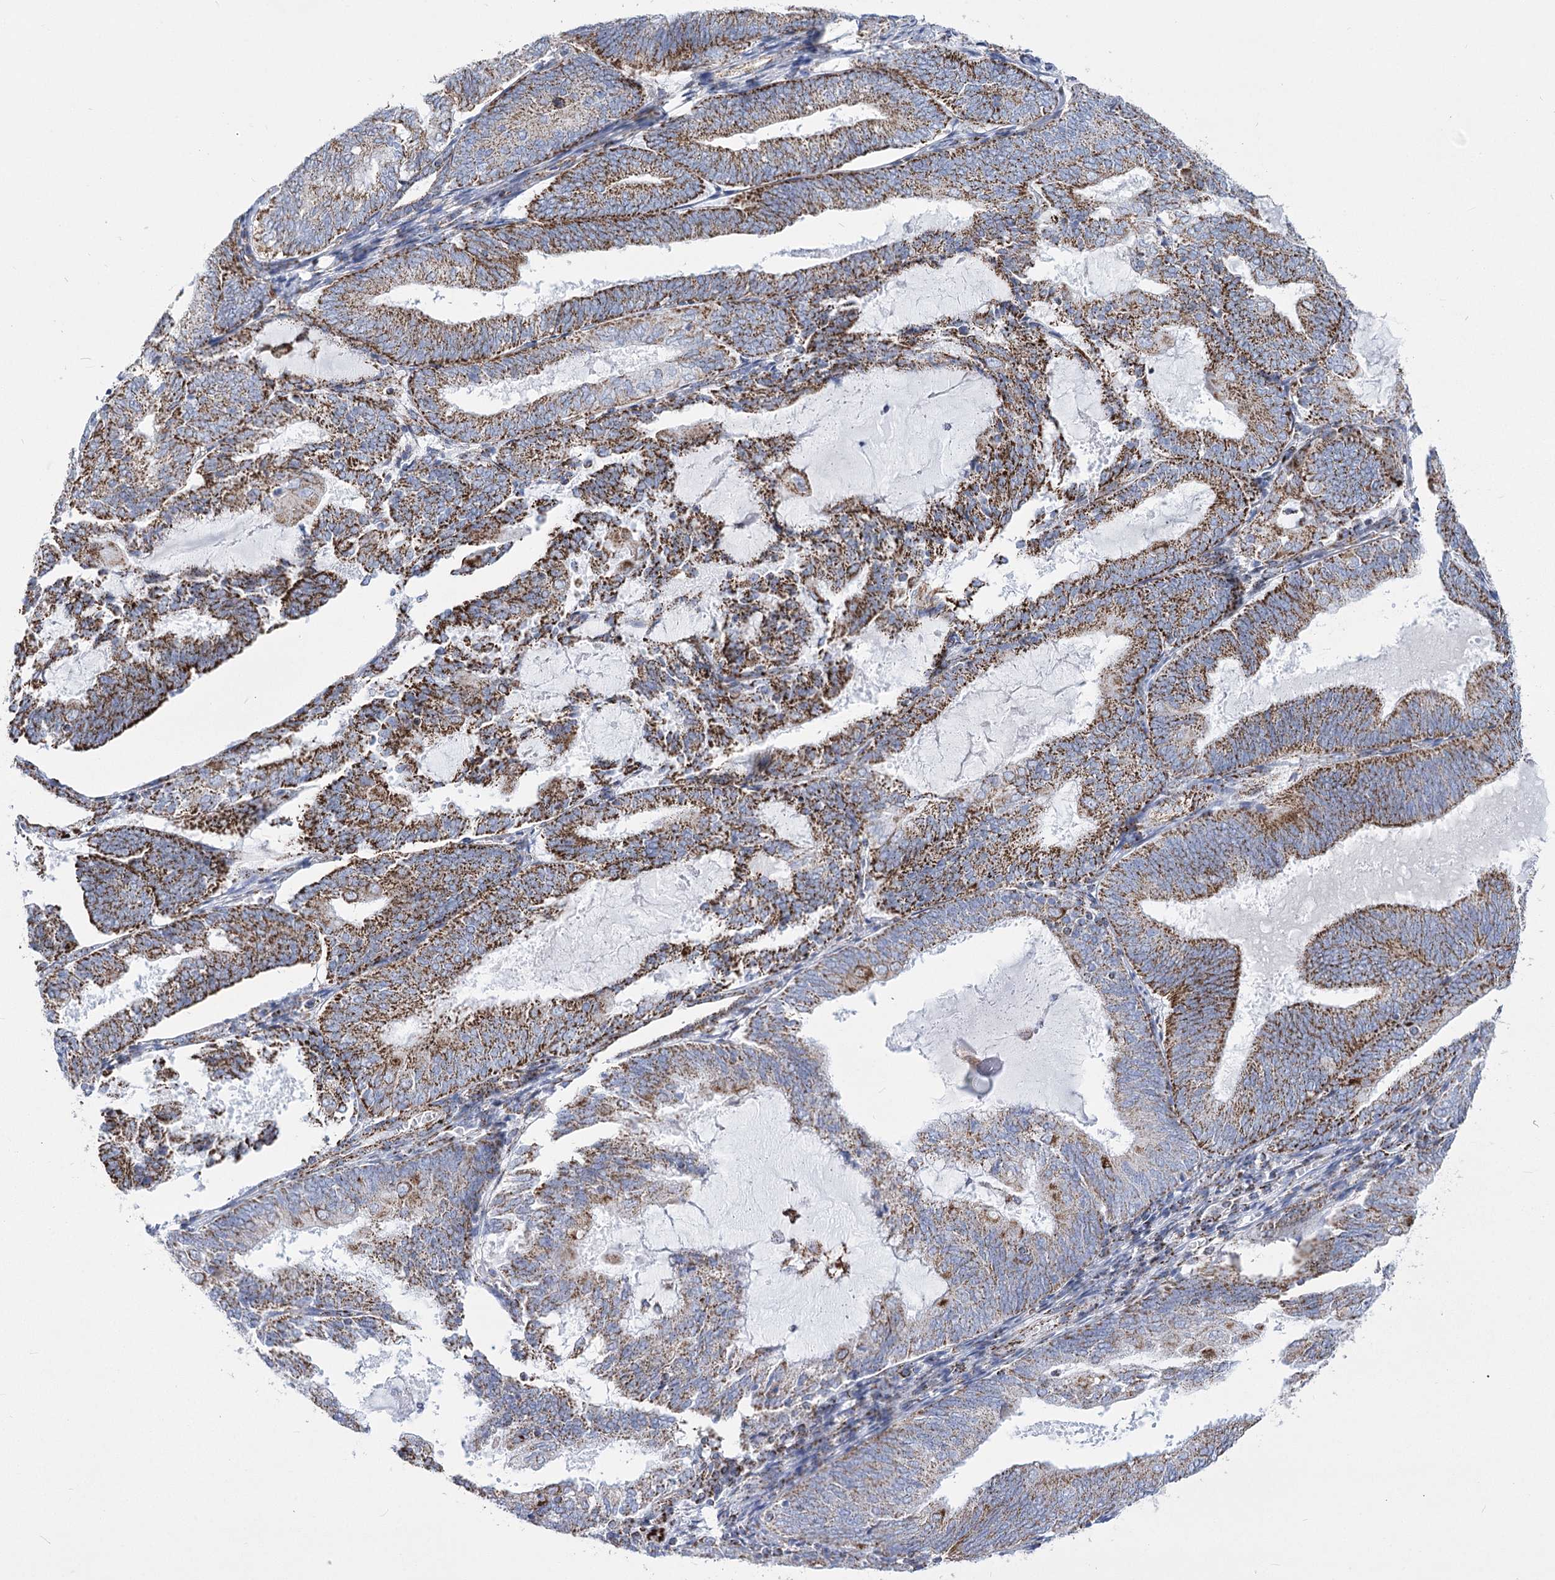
{"staining": {"intensity": "moderate", "quantity": ">75%", "location": "cytoplasmic/membranous"}, "tissue": "endometrial cancer", "cell_type": "Tumor cells", "image_type": "cancer", "snomed": [{"axis": "morphology", "description": "Adenocarcinoma, NOS"}, {"axis": "topography", "description": "Endometrium"}], "caption": "The immunohistochemical stain highlights moderate cytoplasmic/membranous staining in tumor cells of endometrial adenocarcinoma tissue. Ihc stains the protein of interest in brown and the nuclei are stained blue.", "gene": "PDHB", "patient": {"sex": "female", "age": 81}}